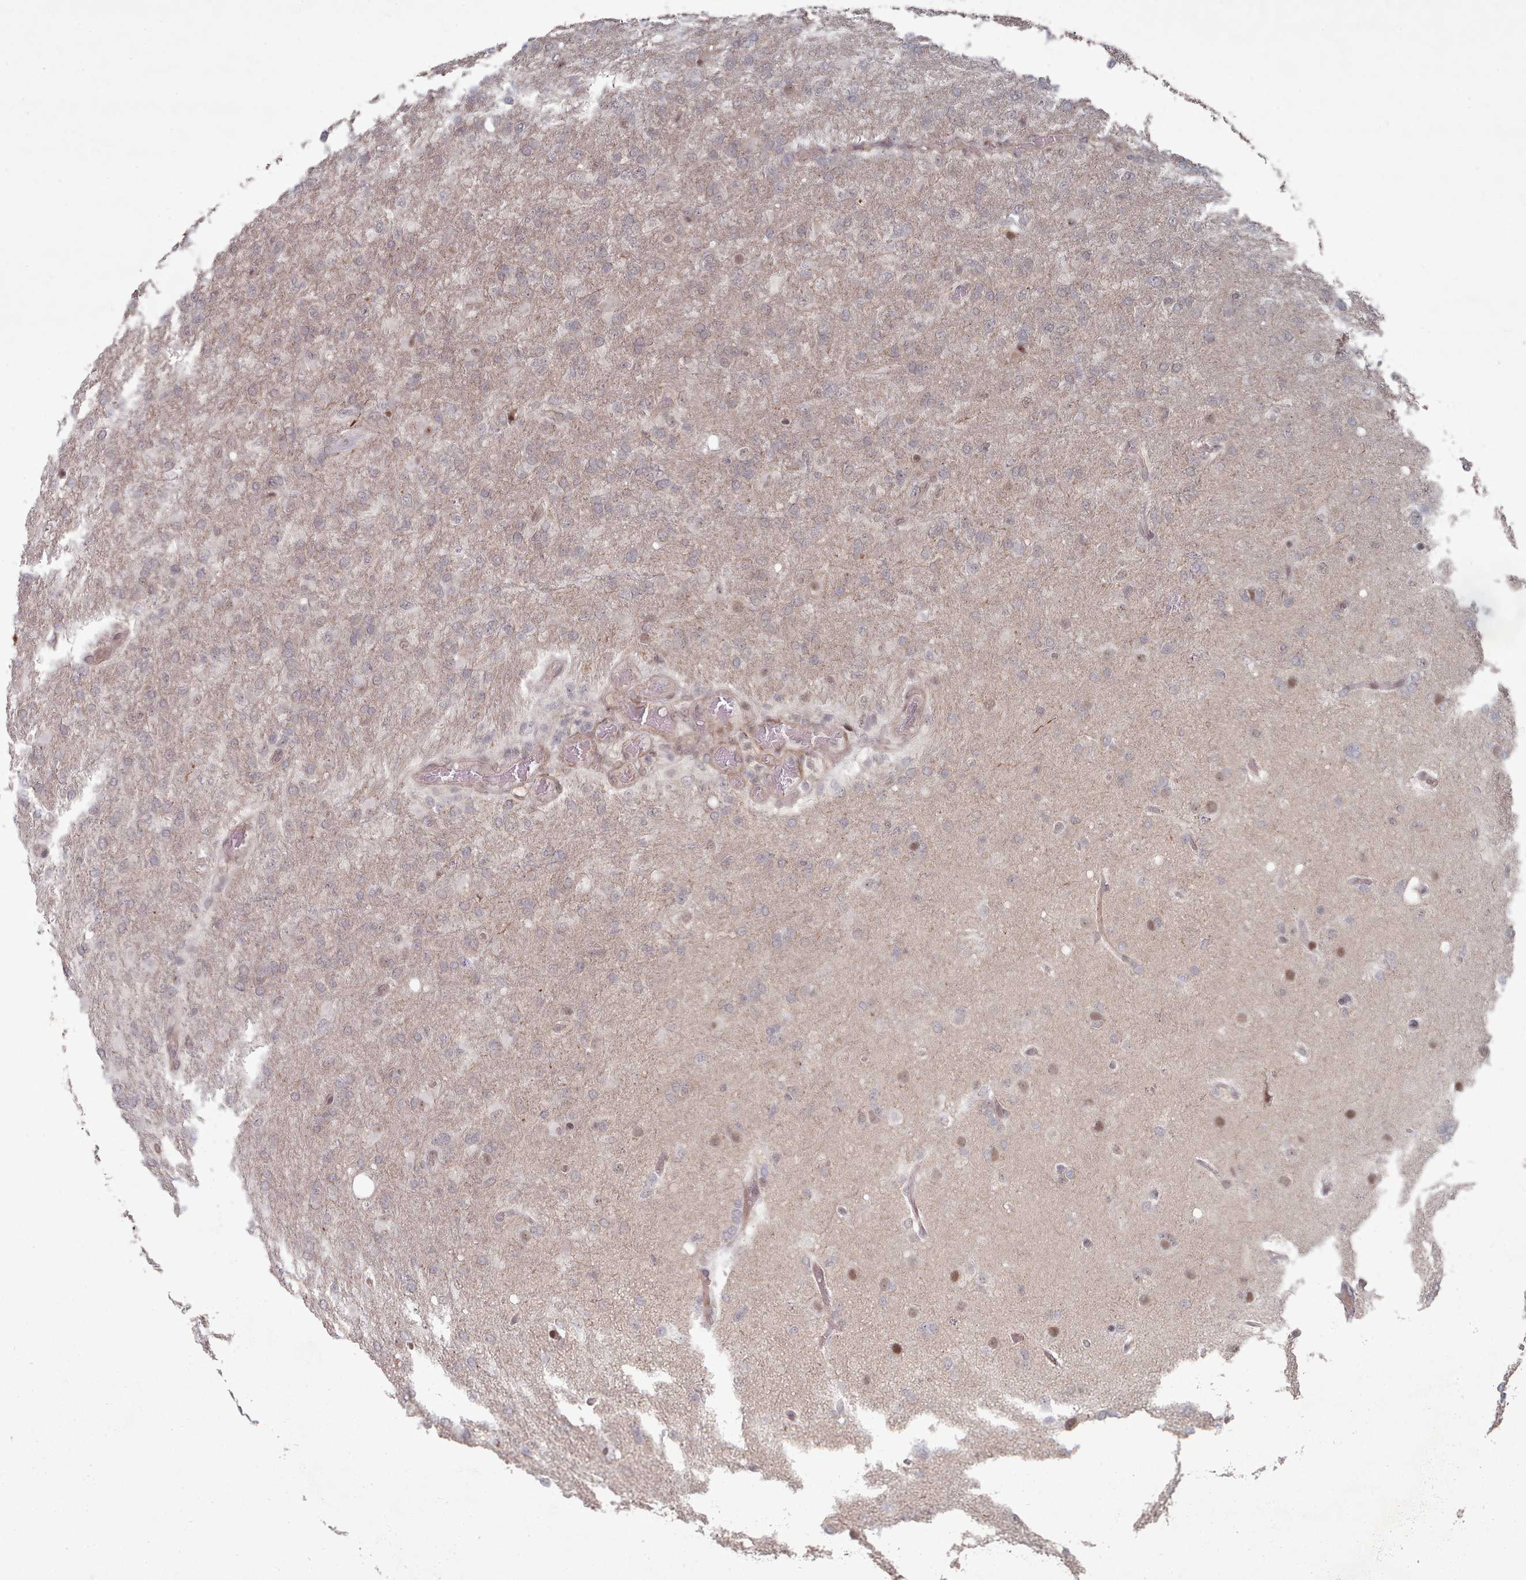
{"staining": {"intensity": "negative", "quantity": "none", "location": "none"}, "tissue": "glioma", "cell_type": "Tumor cells", "image_type": "cancer", "snomed": [{"axis": "morphology", "description": "Glioma, malignant, High grade"}, {"axis": "topography", "description": "Brain"}], "caption": "Immunohistochemistry image of high-grade glioma (malignant) stained for a protein (brown), which displays no positivity in tumor cells. (DAB immunohistochemistry visualized using brightfield microscopy, high magnification).", "gene": "CPSF4", "patient": {"sex": "female", "age": 74}}